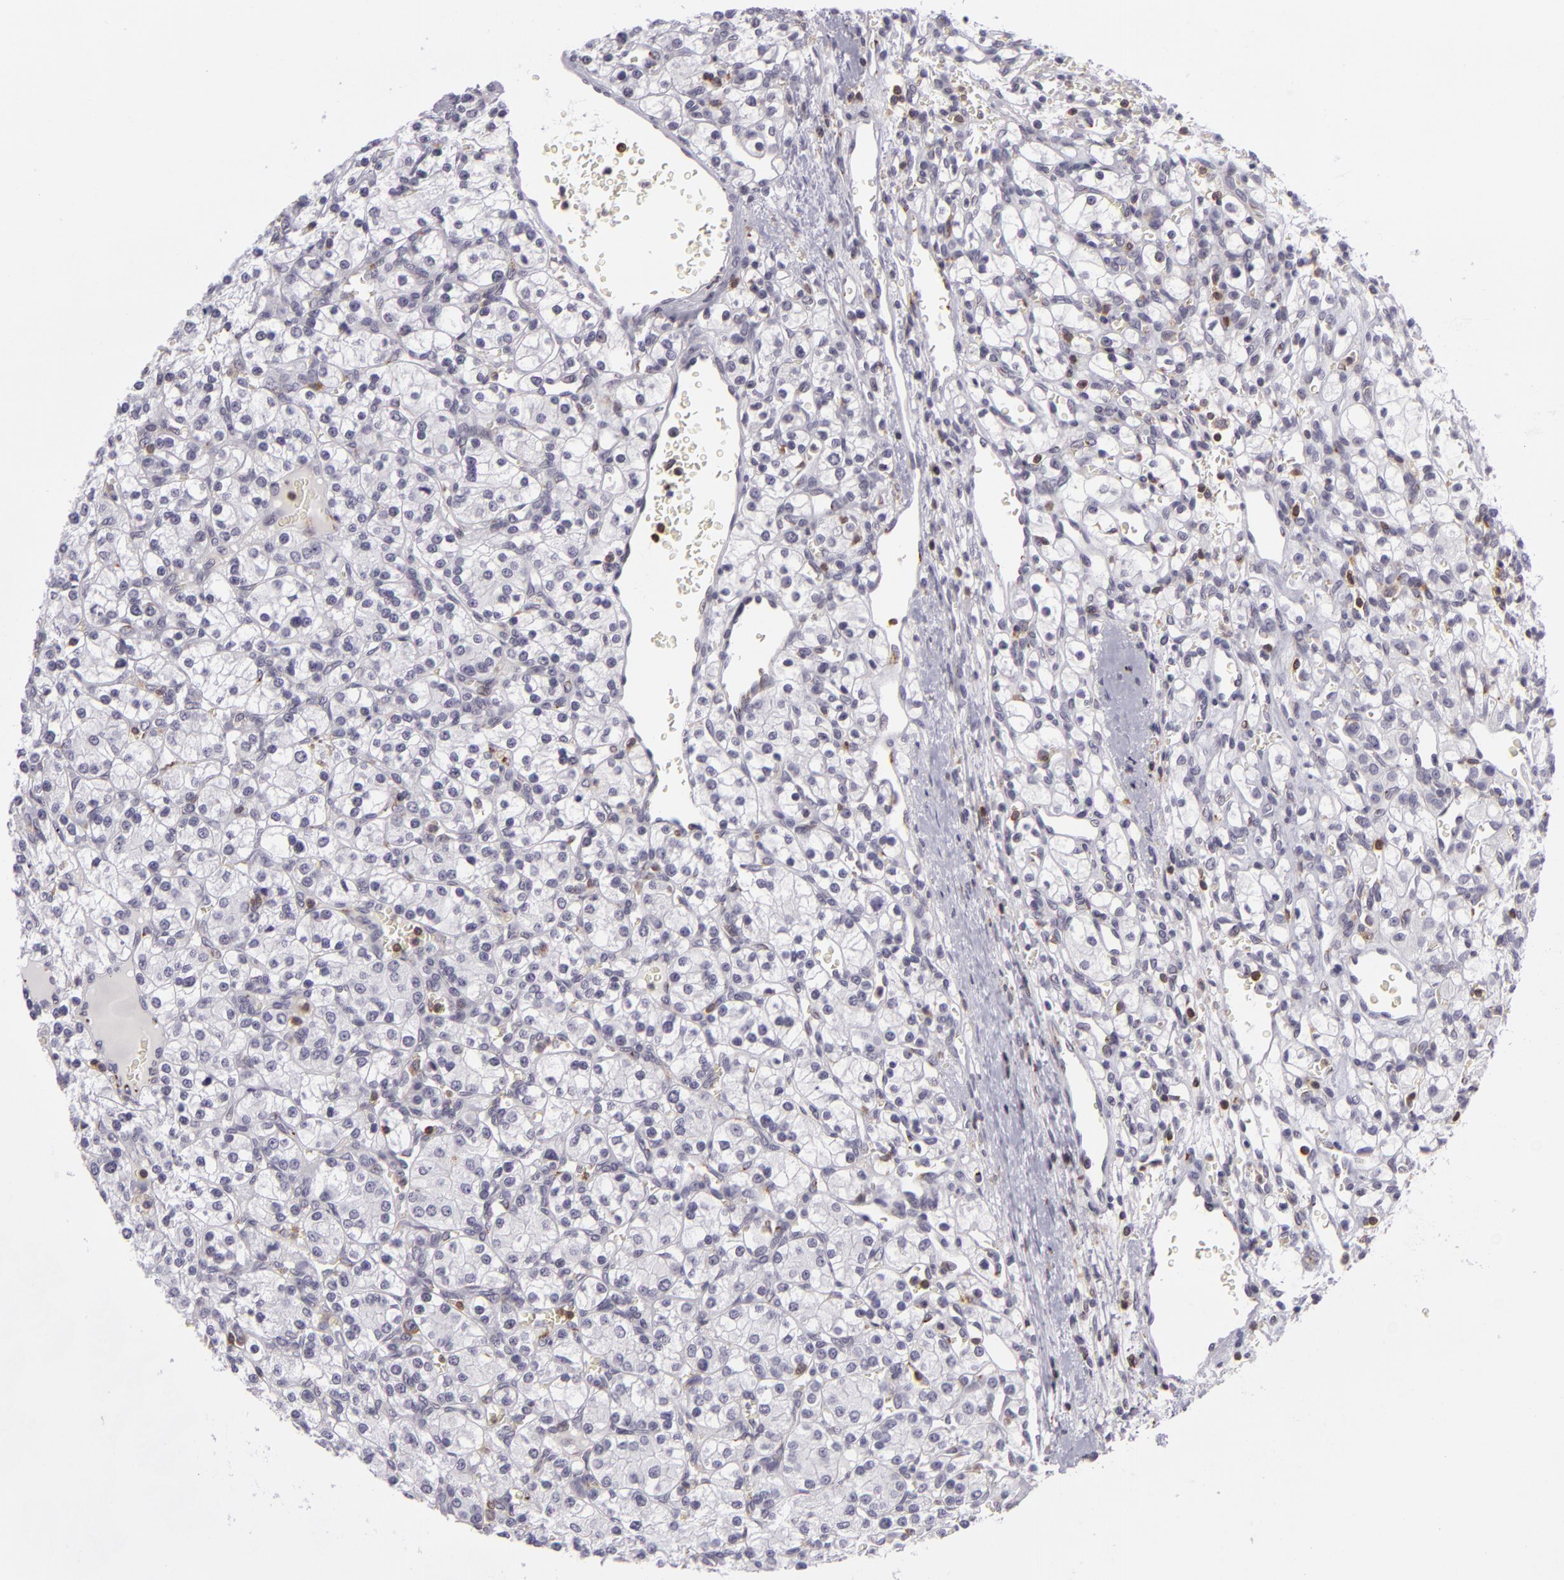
{"staining": {"intensity": "negative", "quantity": "none", "location": "none"}, "tissue": "renal cancer", "cell_type": "Tumor cells", "image_type": "cancer", "snomed": [{"axis": "morphology", "description": "Adenocarcinoma, NOS"}, {"axis": "topography", "description": "Kidney"}], "caption": "A high-resolution image shows IHC staining of renal cancer, which reveals no significant expression in tumor cells.", "gene": "KCNAB2", "patient": {"sex": "female", "age": 62}}